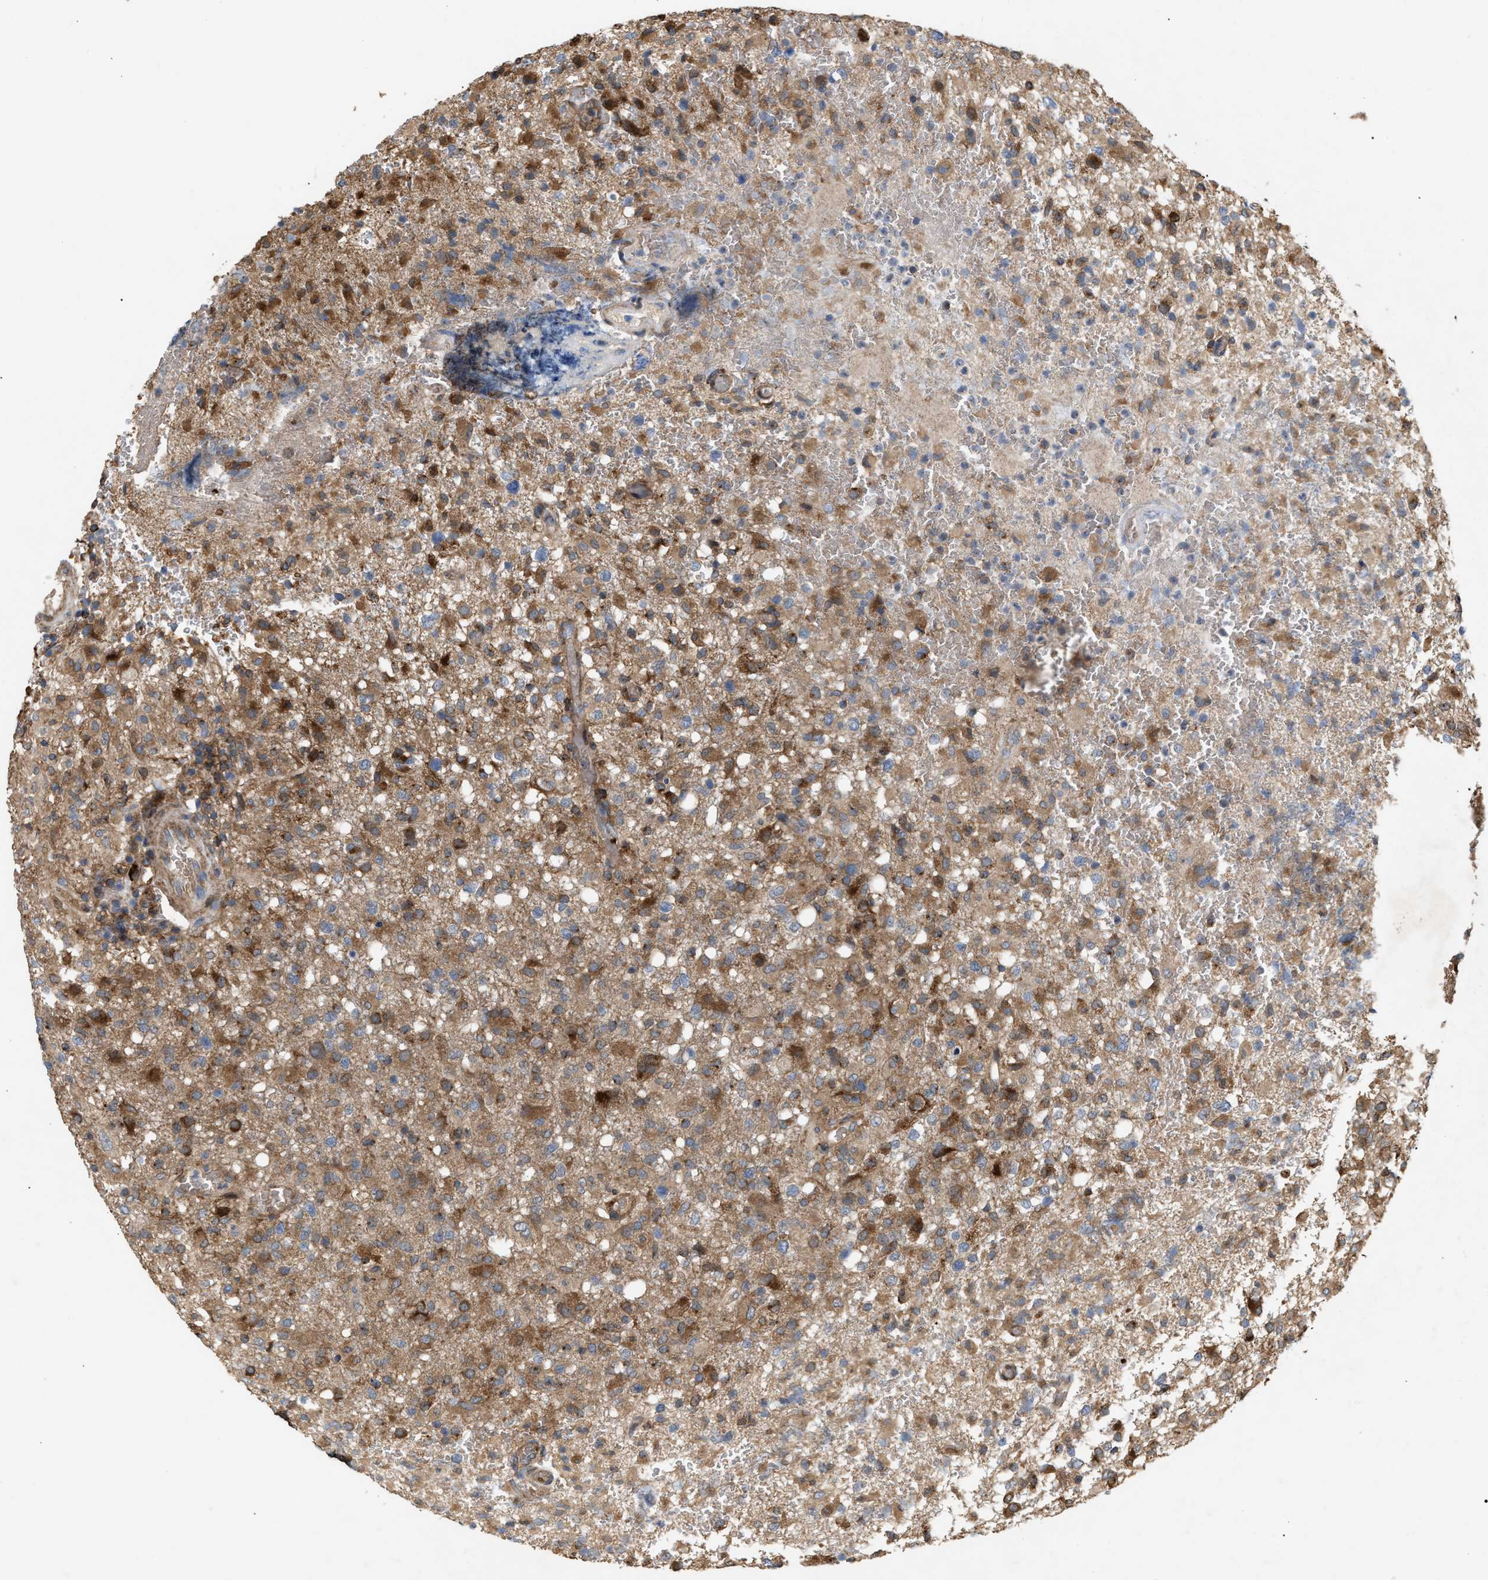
{"staining": {"intensity": "moderate", "quantity": ">75%", "location": "cytoplasmic/membranous"}, "tissue": "glioma", "cell_type": "Tumor cells", "image_type": "cancer", "snomed": [{"axis": "morphology", "description": "Glioma, malignant, High grade"}, {"axis": "topography", "description": "Brain"}], "caption": "This histopathology image displays malignant glioma (high-grade) stained with IHC to label a protein in brown. The cytoplasmic/membranous of tumor cells show moderate positivity for the protein. Nuclei are counter-stained blue.", "gene": "GCC1", "patient": {"sex": "female", "age": 57}}